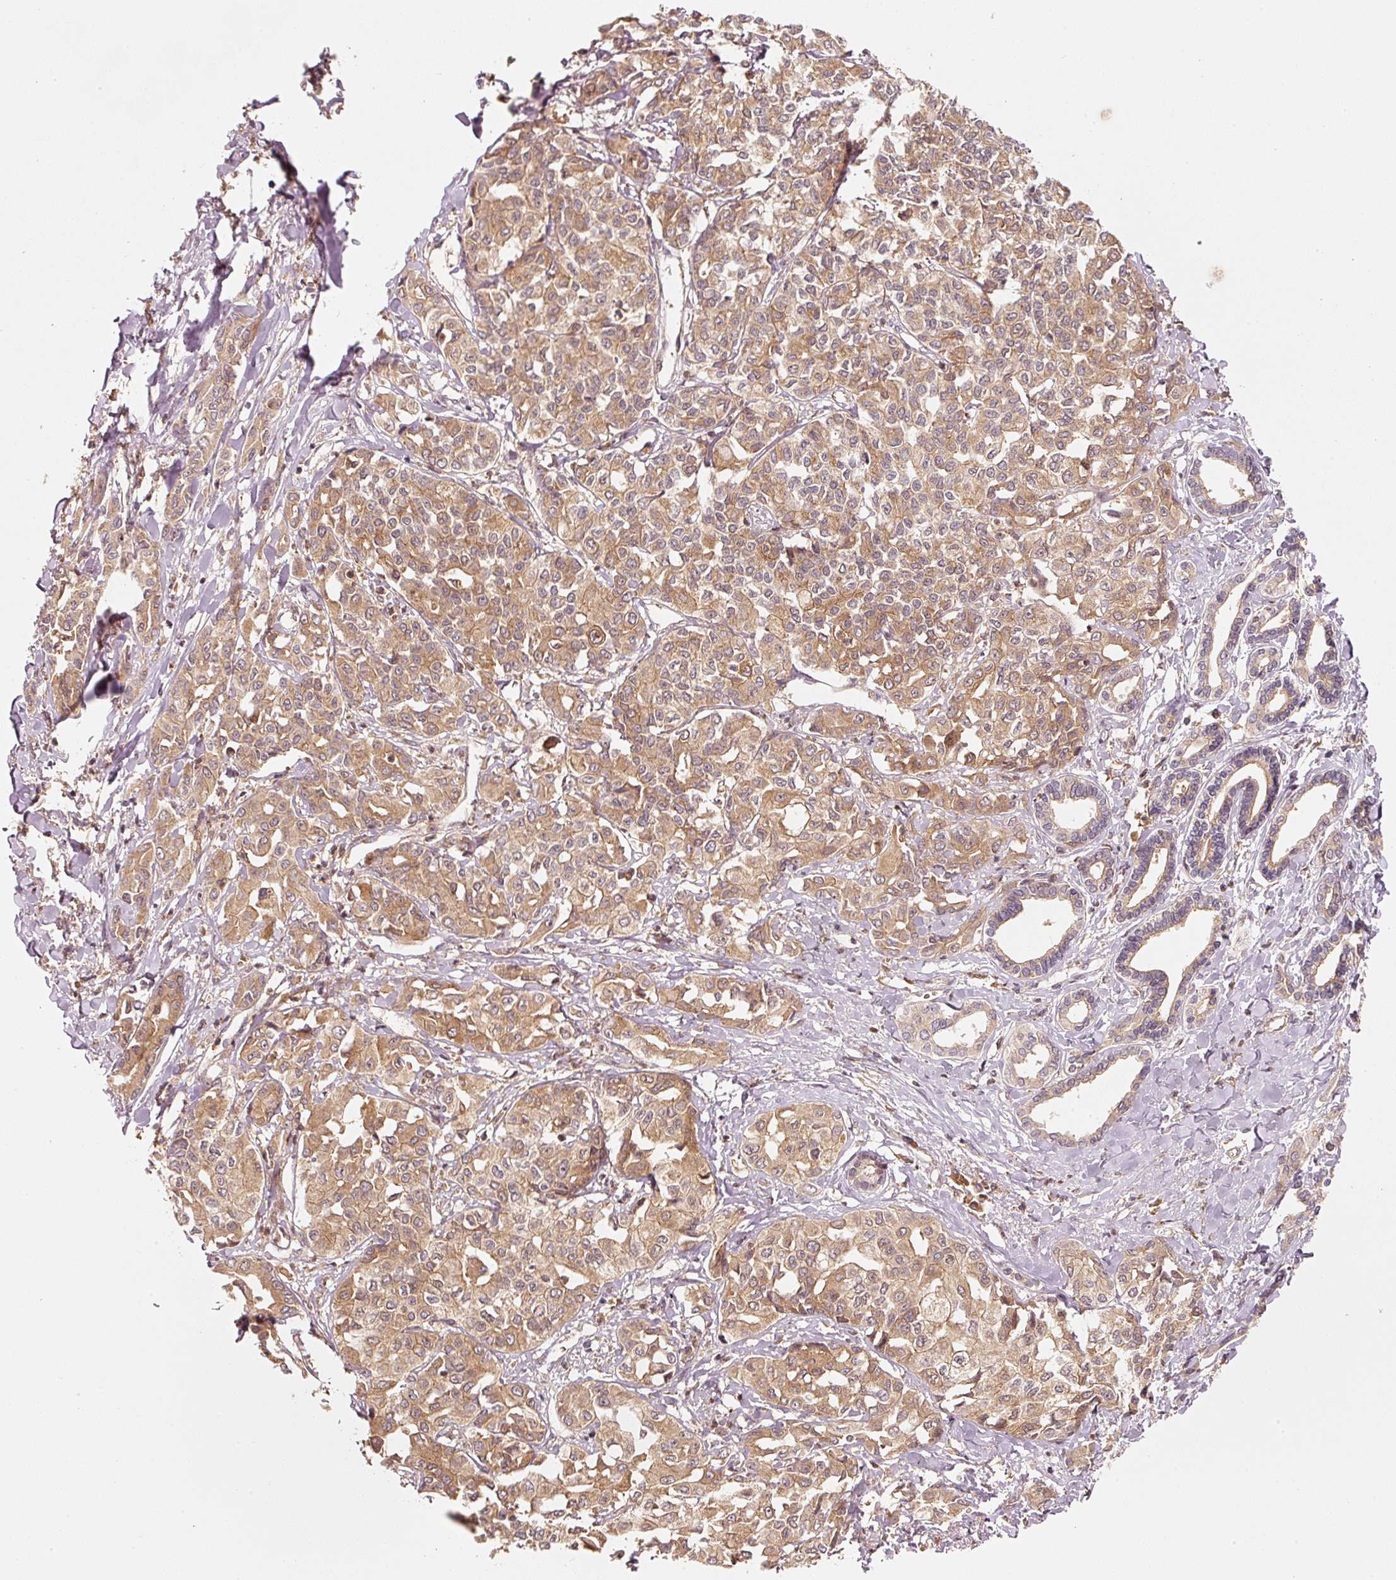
{"staining": {"intensity": "moderate", "quantity": ">75%", "location": "cytoplasmic/membranous"}, "tissue": "liver cancer", "cell_type": "Tumor cells", "image_type": "cancer", "snomed": [{"axis": "morphology", "description": "Cholangiocarcinoma"}, {"axis": "topography", "description": "Liver"}], "caption": "Protein staining of cholangiocarcinoma (liver) tissue exhibits moderate cytoplasmic/membranous staining in approximately >75% of tumor cells. Nuclei are stained in blue.", "gene": "RRAS2", "patient": {"sex": "female", "age": 77}}